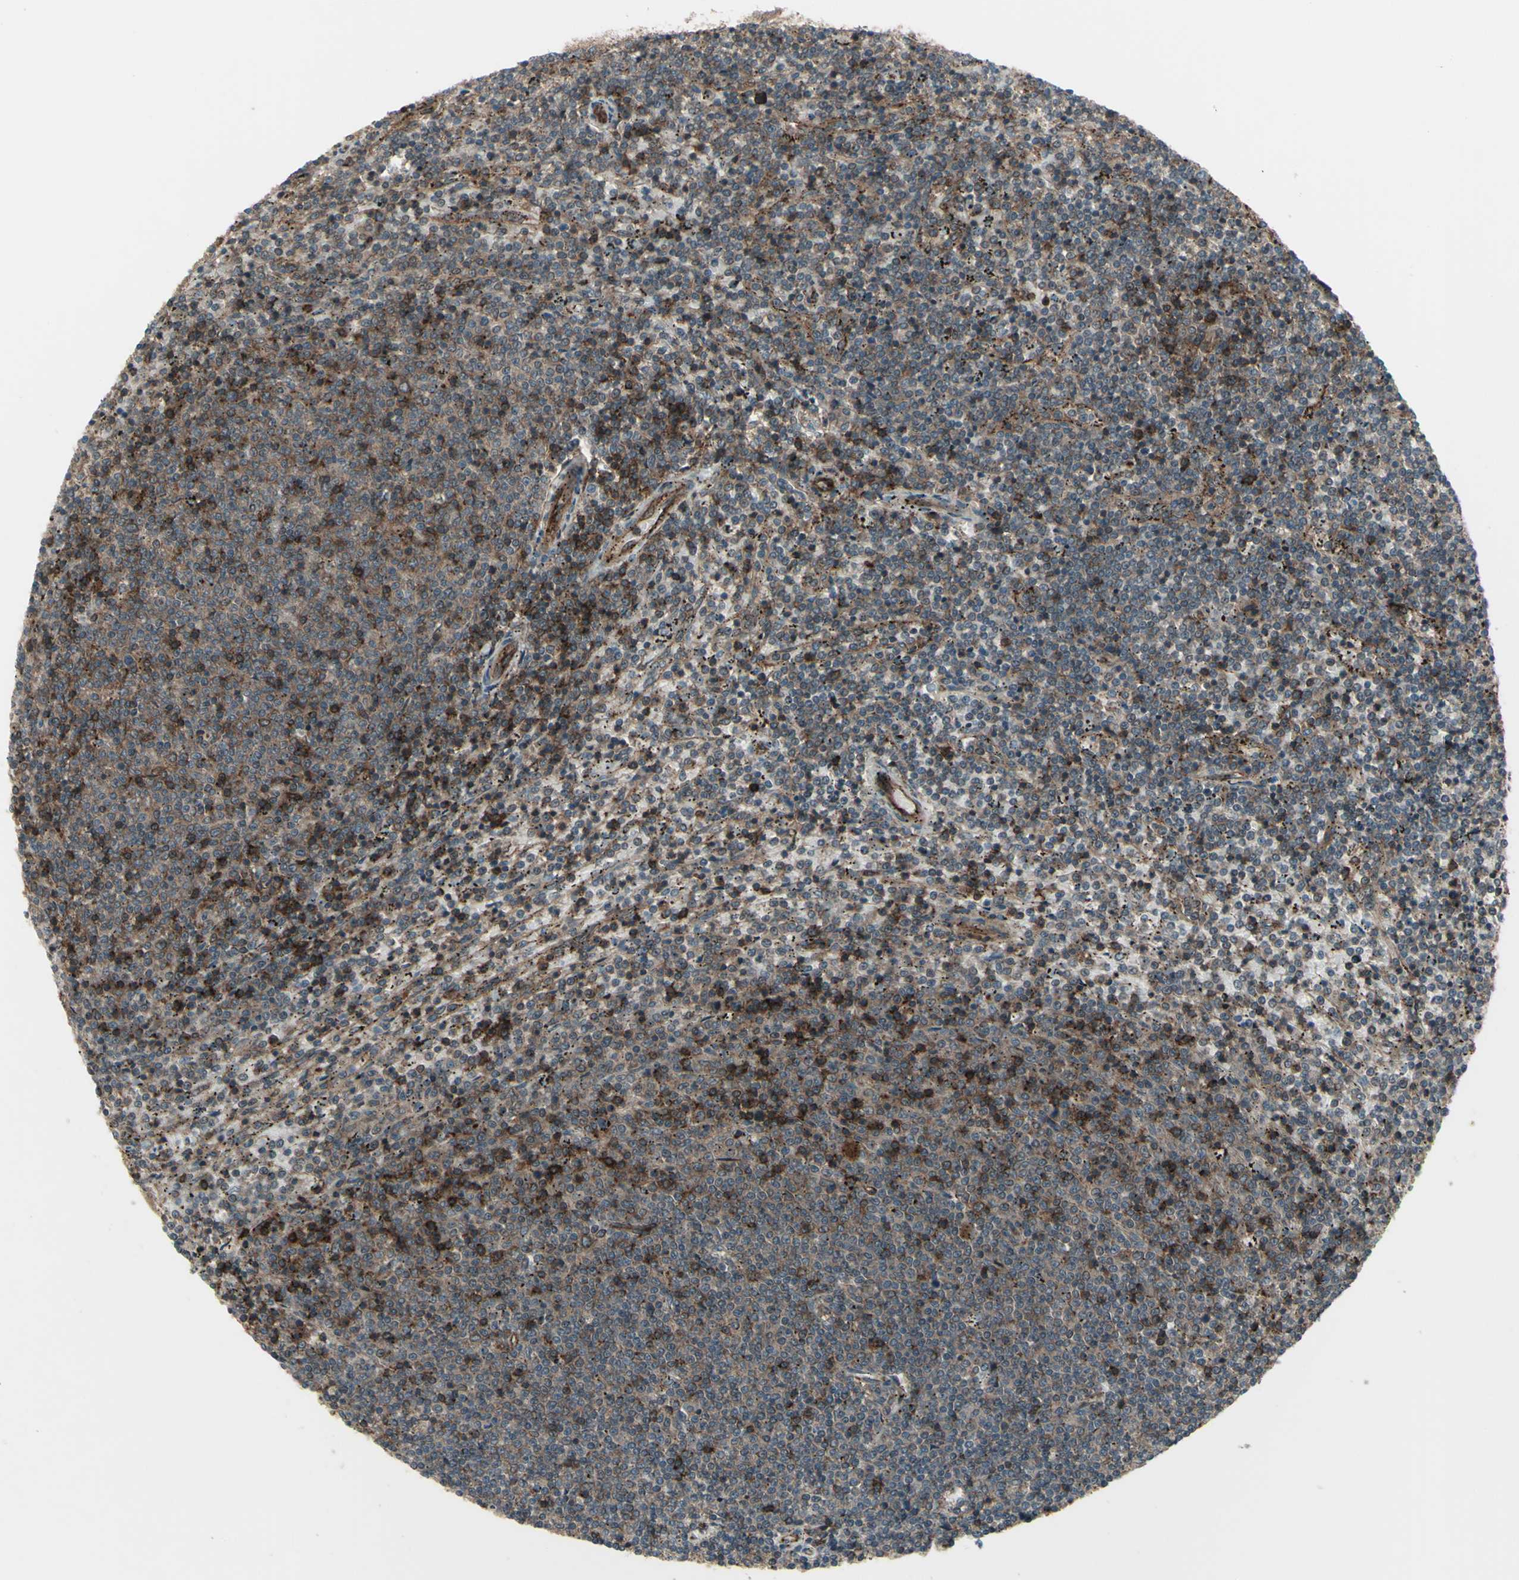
{"staining": {"intensity": "strong", "quantity": "25%-75%", "location": "cytoplasmic/membranous"}, "tissue": "lymphoma", "cell_type": "Tumor cells", "image_type": "cancer", "snomed": [{"axis": "morphology", "description": "Malignant lymphoma, non-Hodgkin's type, Low grade"}, {"axis": "topography", "description": "Spleen"}], "caption": "Lymphoma stained with a brown dye demonstrates strong cytoplasmic/membranous positive staining in approximately 25%-75% of tumor cells.", "gene": "FXYD5", "patient": {"sex": "female", "age": 50}}